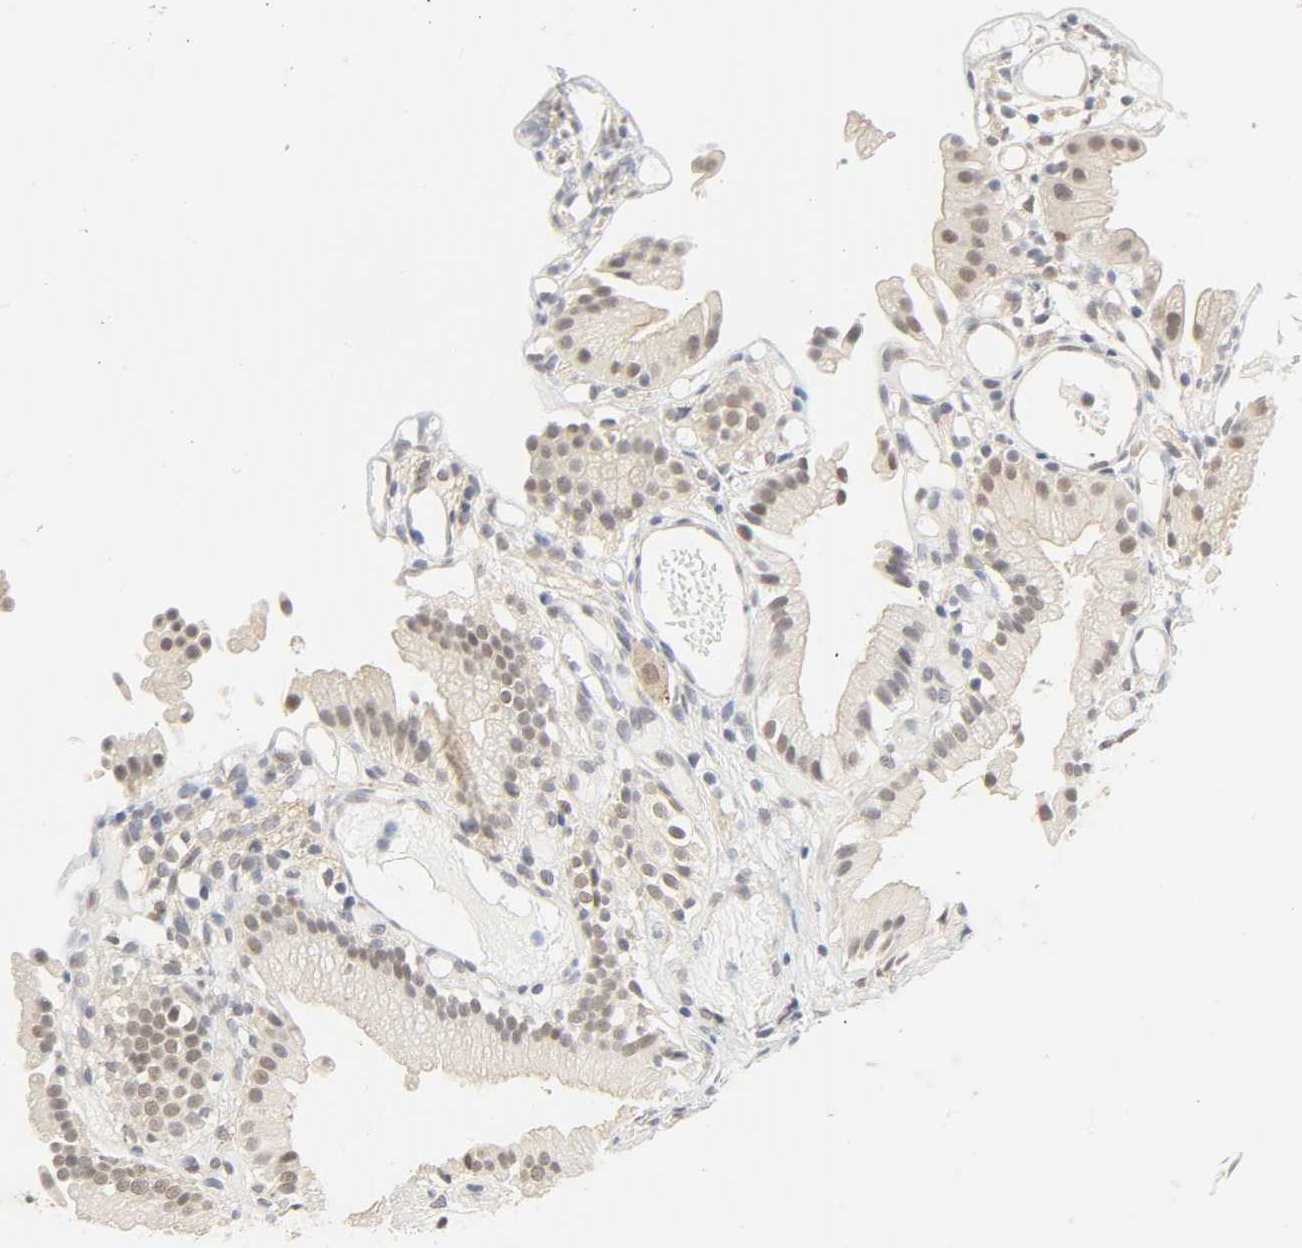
{"staining": {"intensity": "weak", "quantity": ">75%", "location": "cytoplasmic/membranous"}, "tissue": "gallbladder", "cell_type": "Glandular cells", "image_type": "normal", "snomed": [{"axis": "morphology", "description": "Normal tissue, NOS"}, {"axis": "topography", "description": "Gallbladder"}], "caption": "IHC (DAB (3,3'-diaminobenzidine)) staining of benign human gallbladder displays weak cytoplasmic/membranous protein expression in about >75% of glandular cells. The staining was performed using DAB (3,3'-diaminobenzidine), with brown indicating positive protein expression. Nuclei are stained blue with hematoxylin.", "gene": "ACSS2", "patient": {"sex": "male", "age": 65}}